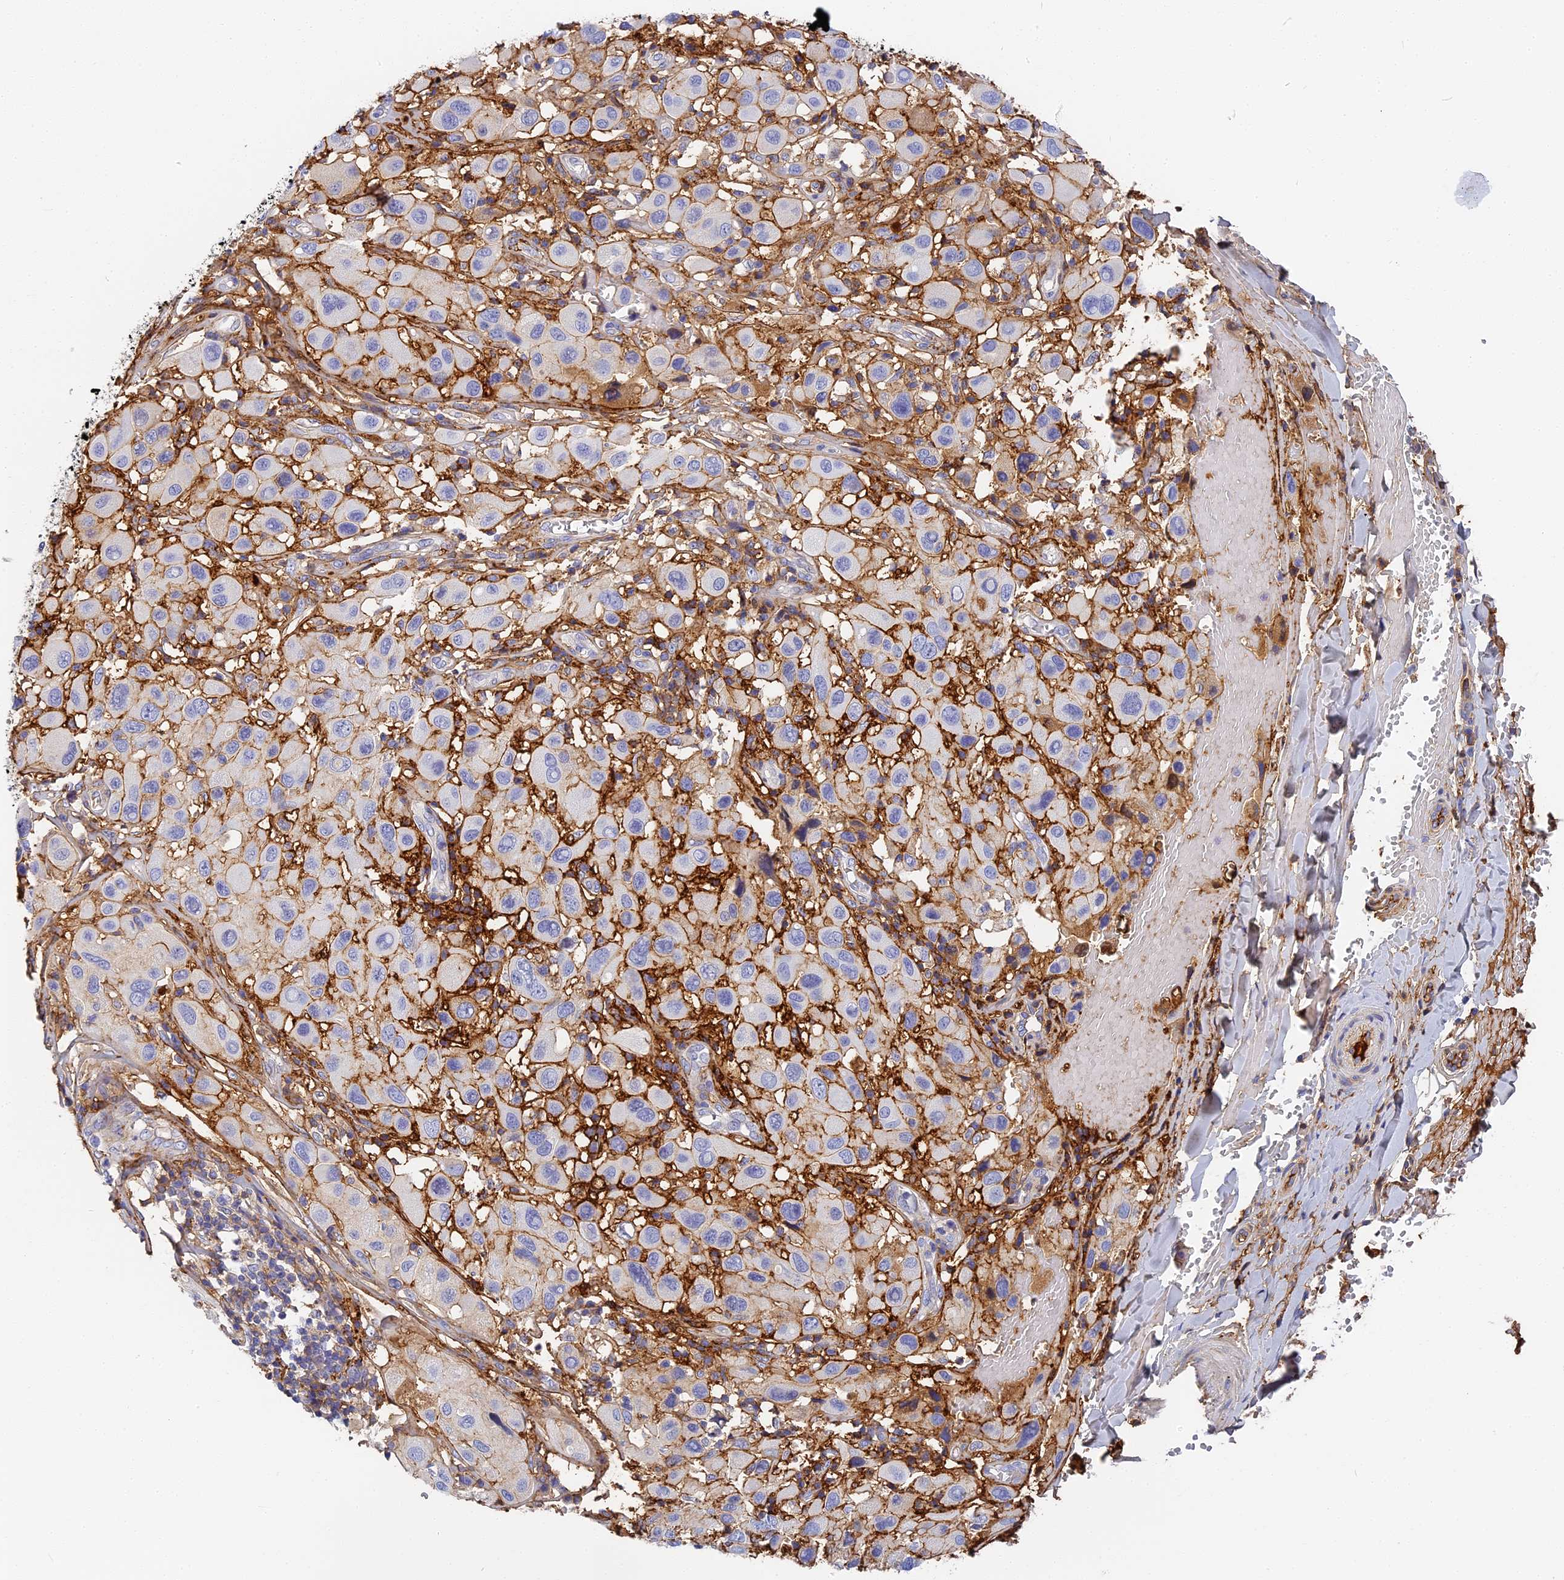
{"staining": {"intensity": "moderate", "quantity": "<25%", "location": "cytoplasmic/membranous"}, "tissue": "melanoma", "cell_type": "Tumor cells", "image_type": "cancer", "snomed": [{"axis": "morphology", "description": "Malignant melanoma, Metastatic site"}, {"axis": "topography", "description": "Skin"}], "caption": "About <25% of tumor cells in melanoma exhibit moderate cytoplasmic/membranous protein positivity as visualized by brown immunohistochemical staining.", "gene": "ITIH1", "patient": {"sex": "male", "age": 41}}